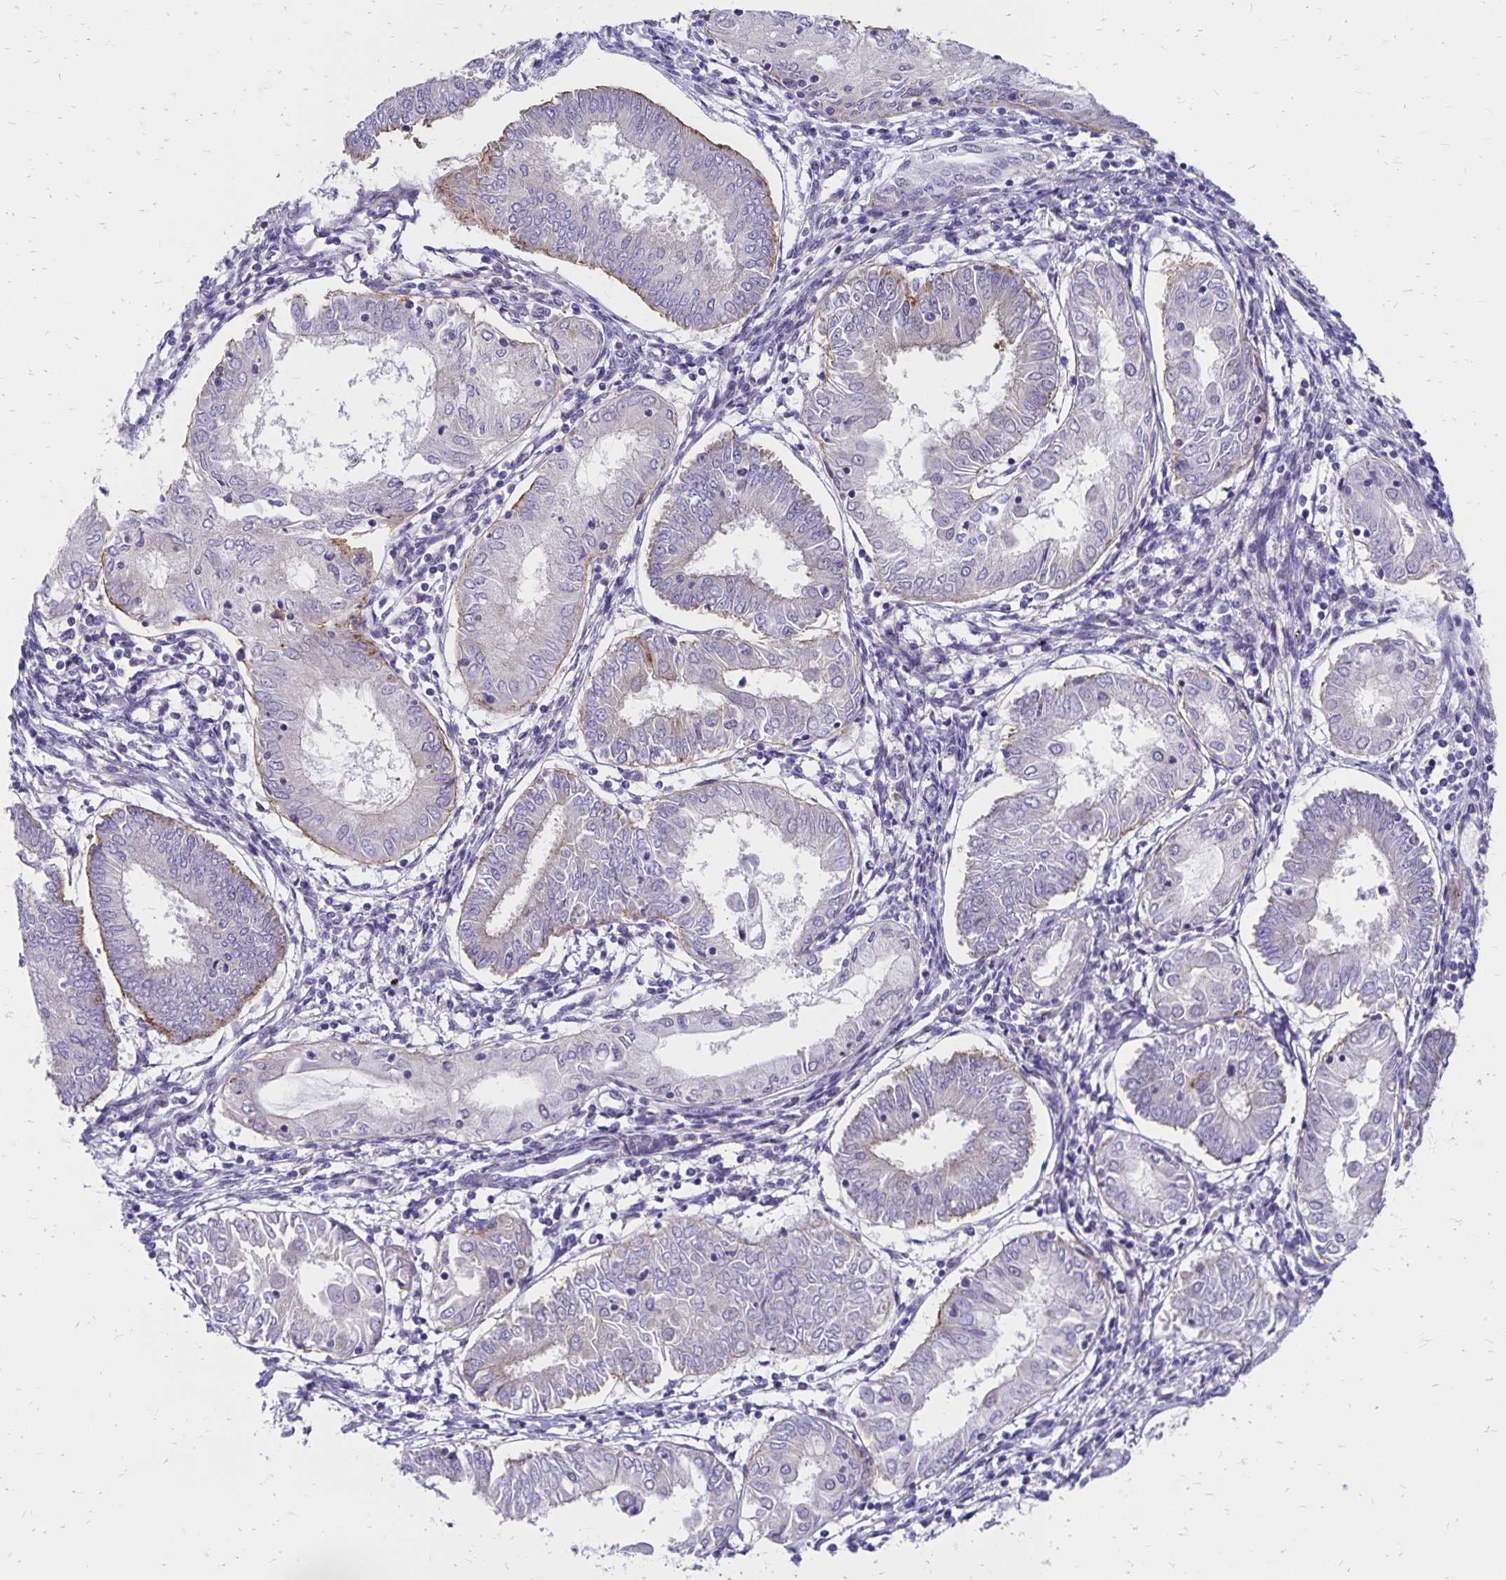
{"staining": {"intensity": "moderate", "quantity": "<25%", "location": "cytoplasmic/membranous"}, "tissue": "endometrial cancer", "cell_type": "Tumor cells", "image_type": "cancer", "snomed": [{"axis": "morphology", "description": "Adenocarcinoma, NOS"}, {"axis": "topography", "description": "Endometrium"}], "caption": "Endometrial cancer (adenocarcinoma) stained with immunohistochemistry (IHC) exhibits moderate cytoplasmic/membranous staining in about <25% of tumor cells. The protein is shown in brown color, while the nuclei are stained blue.", "gene": "TNS3", "patient": {"sex": "female", "age": 68}}